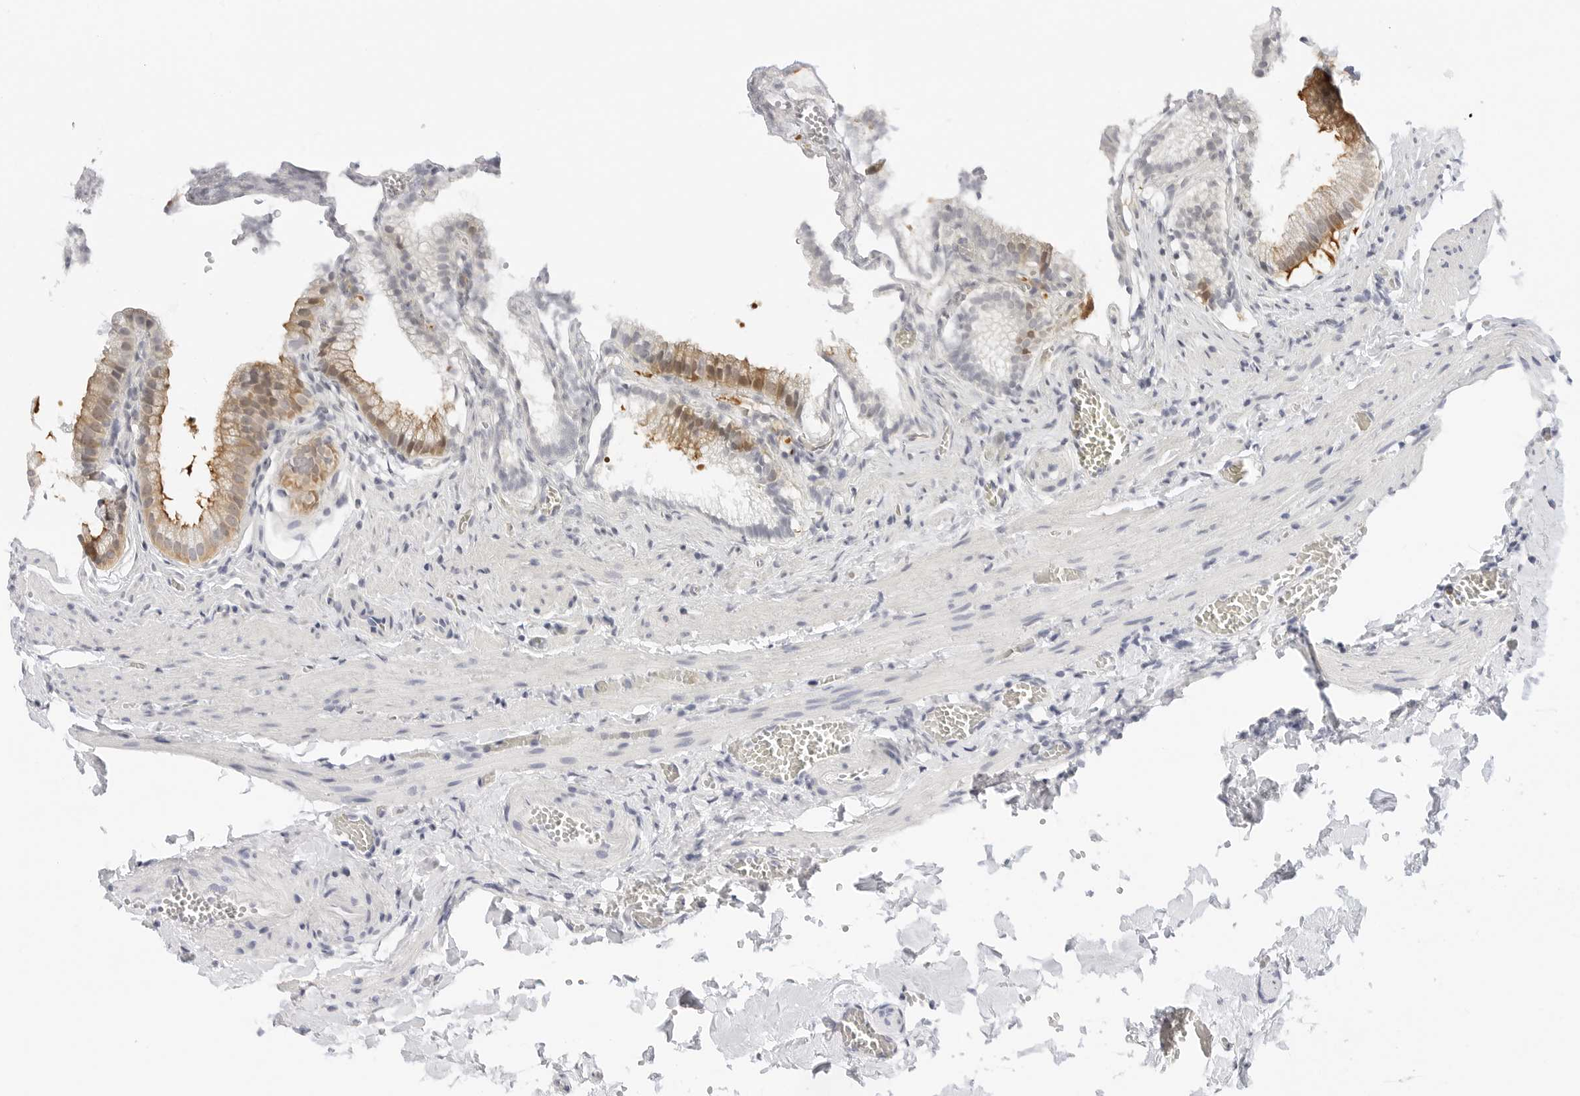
{"staining": {"intensity": "strong", "quantity": ">75%", "location": "cytoplasmic/membranous"}, "tissue": "gallbladder", "cell_type": "Glandular cells", "image_type": "normal", "snomed": [{"axis": "morphology", "description": "Normal tissue, NOS"}, {"axis": "topography", "description": "Gallbladder"}], "caption": "Brown immunohistochemical staining in benign human gallbladder reveals strong cytoplasmic/membranous expression in approximately >75% of glandular cells. Immunohistochemistry (ihc) stains the protein in brown and the nuclei are stained blue.", "gene": "SLC9A3R1", "patient": {"sex": "male", "age": 38}}